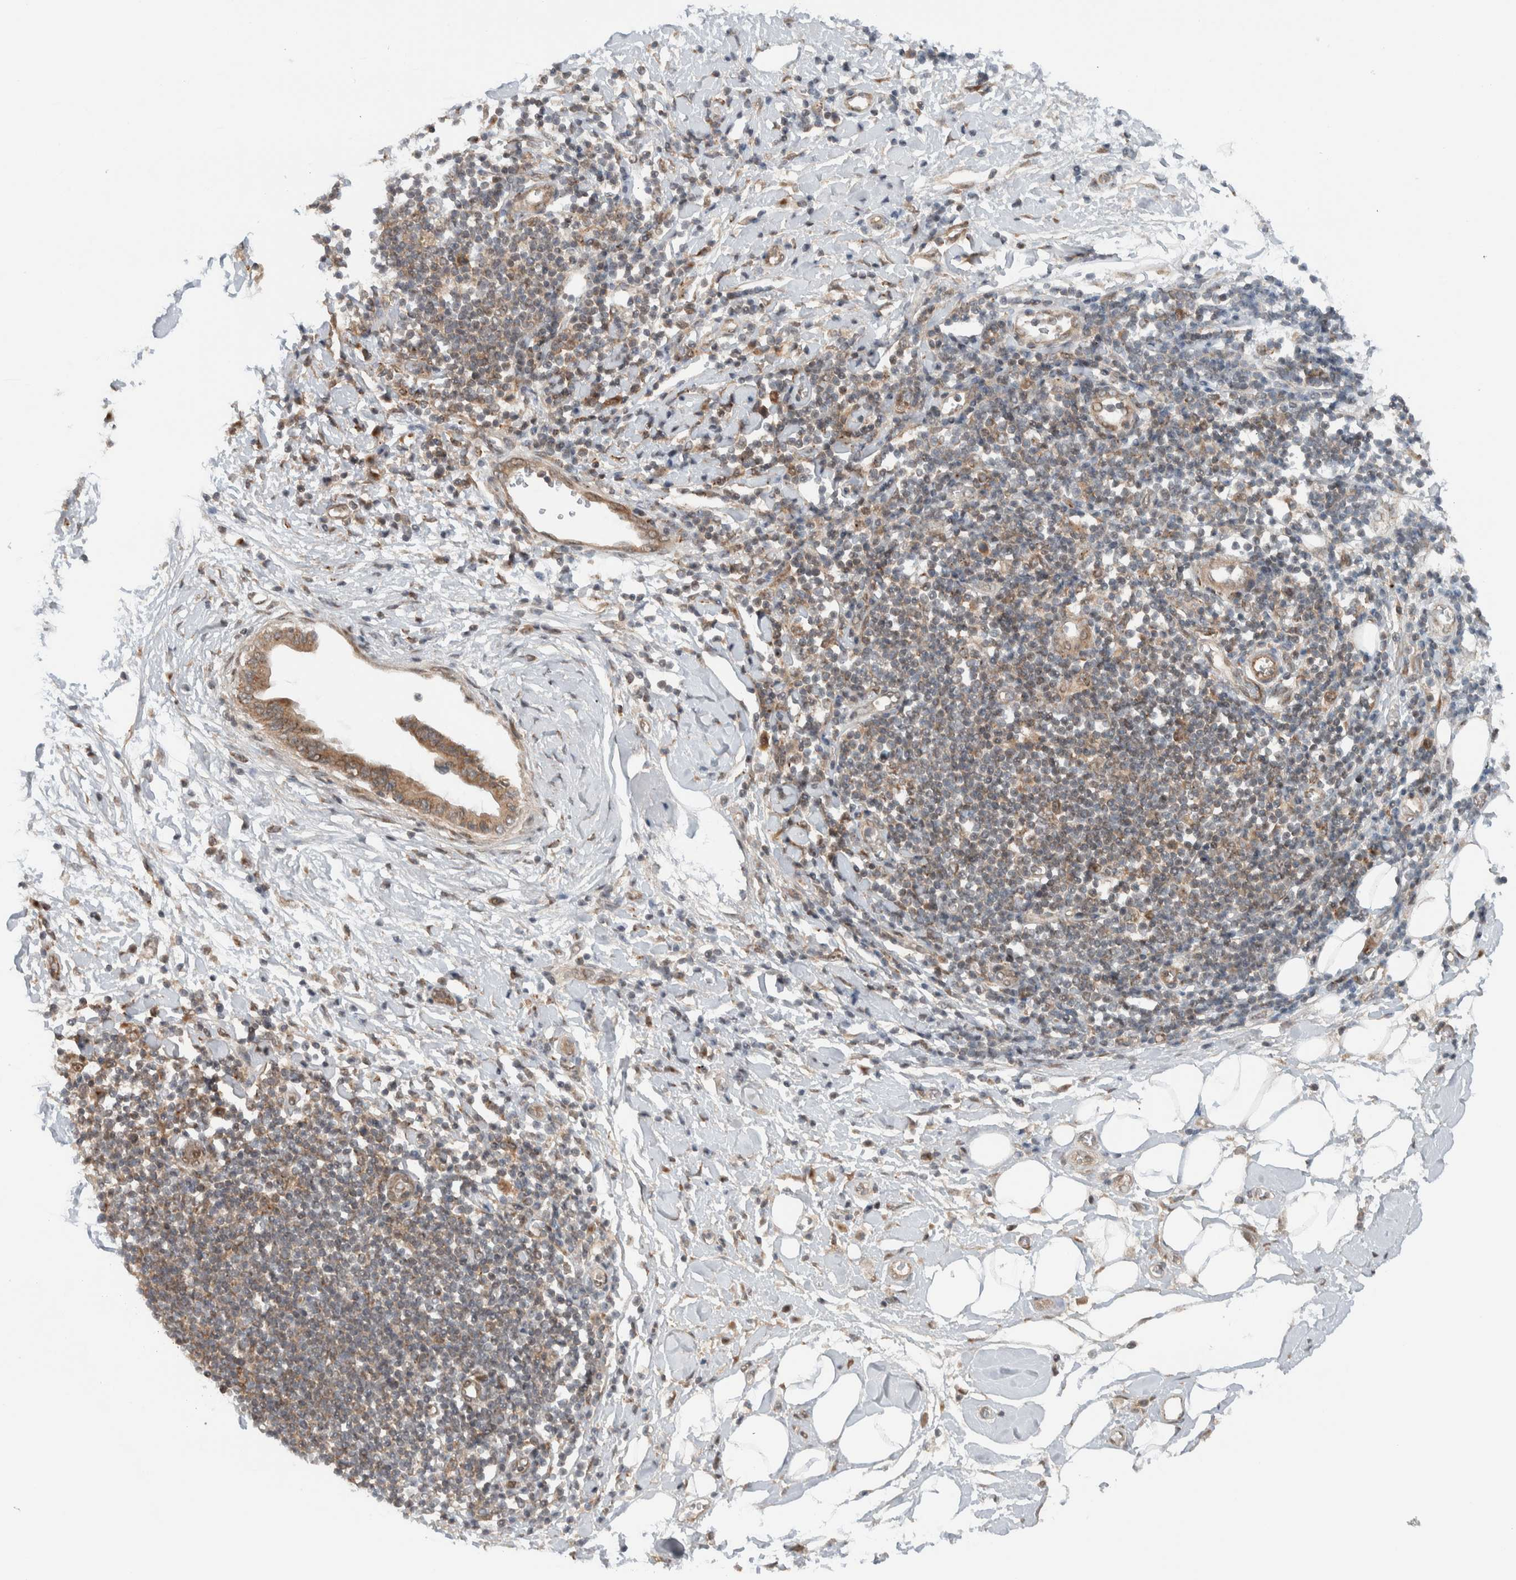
{"staining": {"intensity": "weak", "quantity": ">75%", "location": "cytoplasmic/membranous"}, "tissue": "pancreatic cancer", "cell_type": "Tumor cells", "image_type": "cancer", "snomed": [{"axis": "morphology", "description": "Normal tissue, NOS"}, {"axis": "morphology", "description": "Adenocarcinoma, NOS"}, {"axis": "topography", "description": "Pancreas"}, {"axis": "topography", "description": "Duodenum"}], "caption": "High-magnification brightfield microscopy of adenocarcinoma (pancreatic) stained with DAB (3,3'-diaminobenzidine) (brown) and counterstained with hematoxylin (blue). tumor cells exhibit weak cytoplasmic/membranous staining is present in about>75% of cells.", "gene": "KLHL6", "patient": {"sex": "female", "age": 60}}